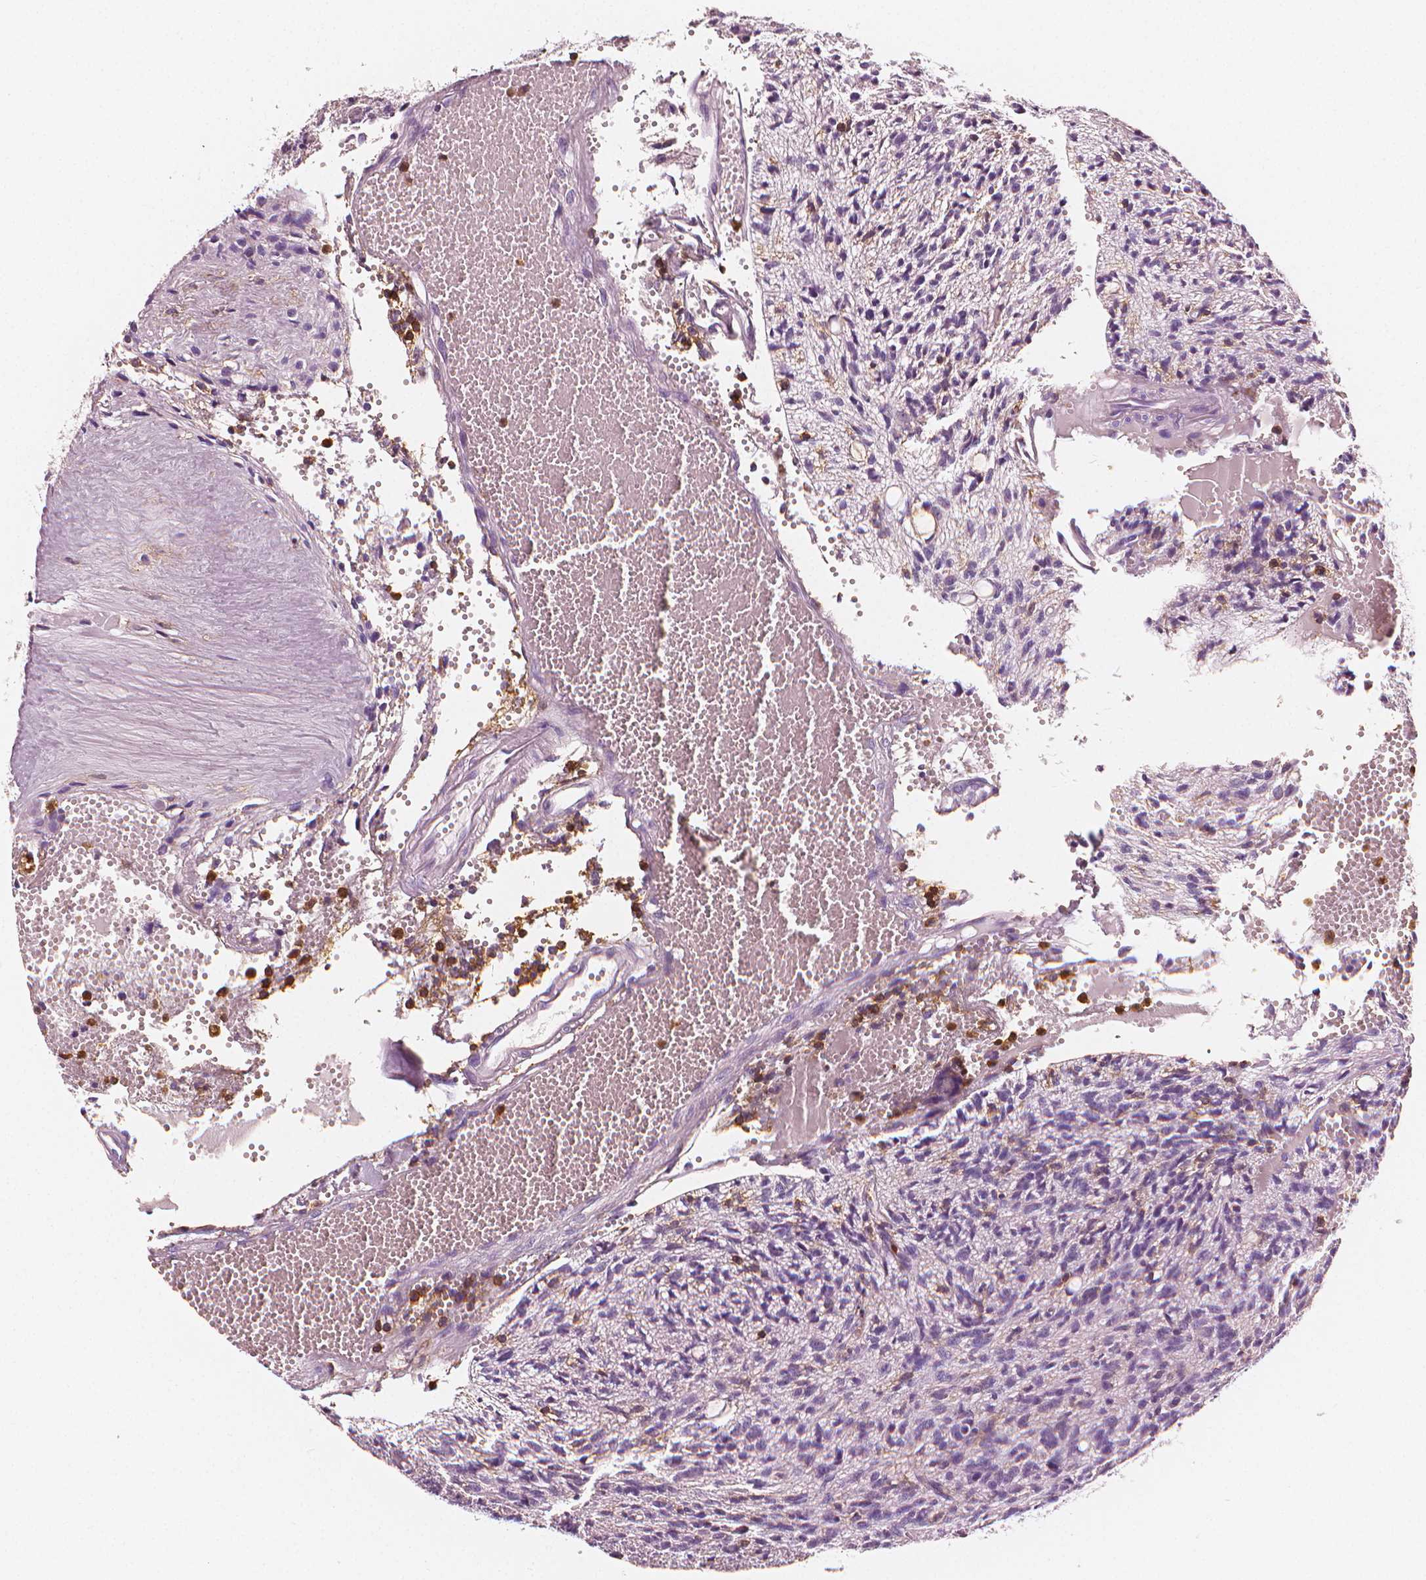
{"staining": {"intensity": "negative", "quantity": "none", "location": "none"}, "tissue": "glioma", "cell_type": "Tumor cells", "image_type": "cancer", "snomed": [{"axis": "morphology", "description": "Glioma, malignant, Low grade"}, {"axis": "topography", "description": "Brain"}], "caption": "A high-resolution image shows immunohistochemistry staining of malignant low-grade glioma, which demonstrates no significant positivity in tumor cells. (Brightfield microscopy of DAB (3,3'-diaminobenzidine) IHC at high magnification).", "gene": "PTPRC", "patient": {"sex": "male", "age": 64}}